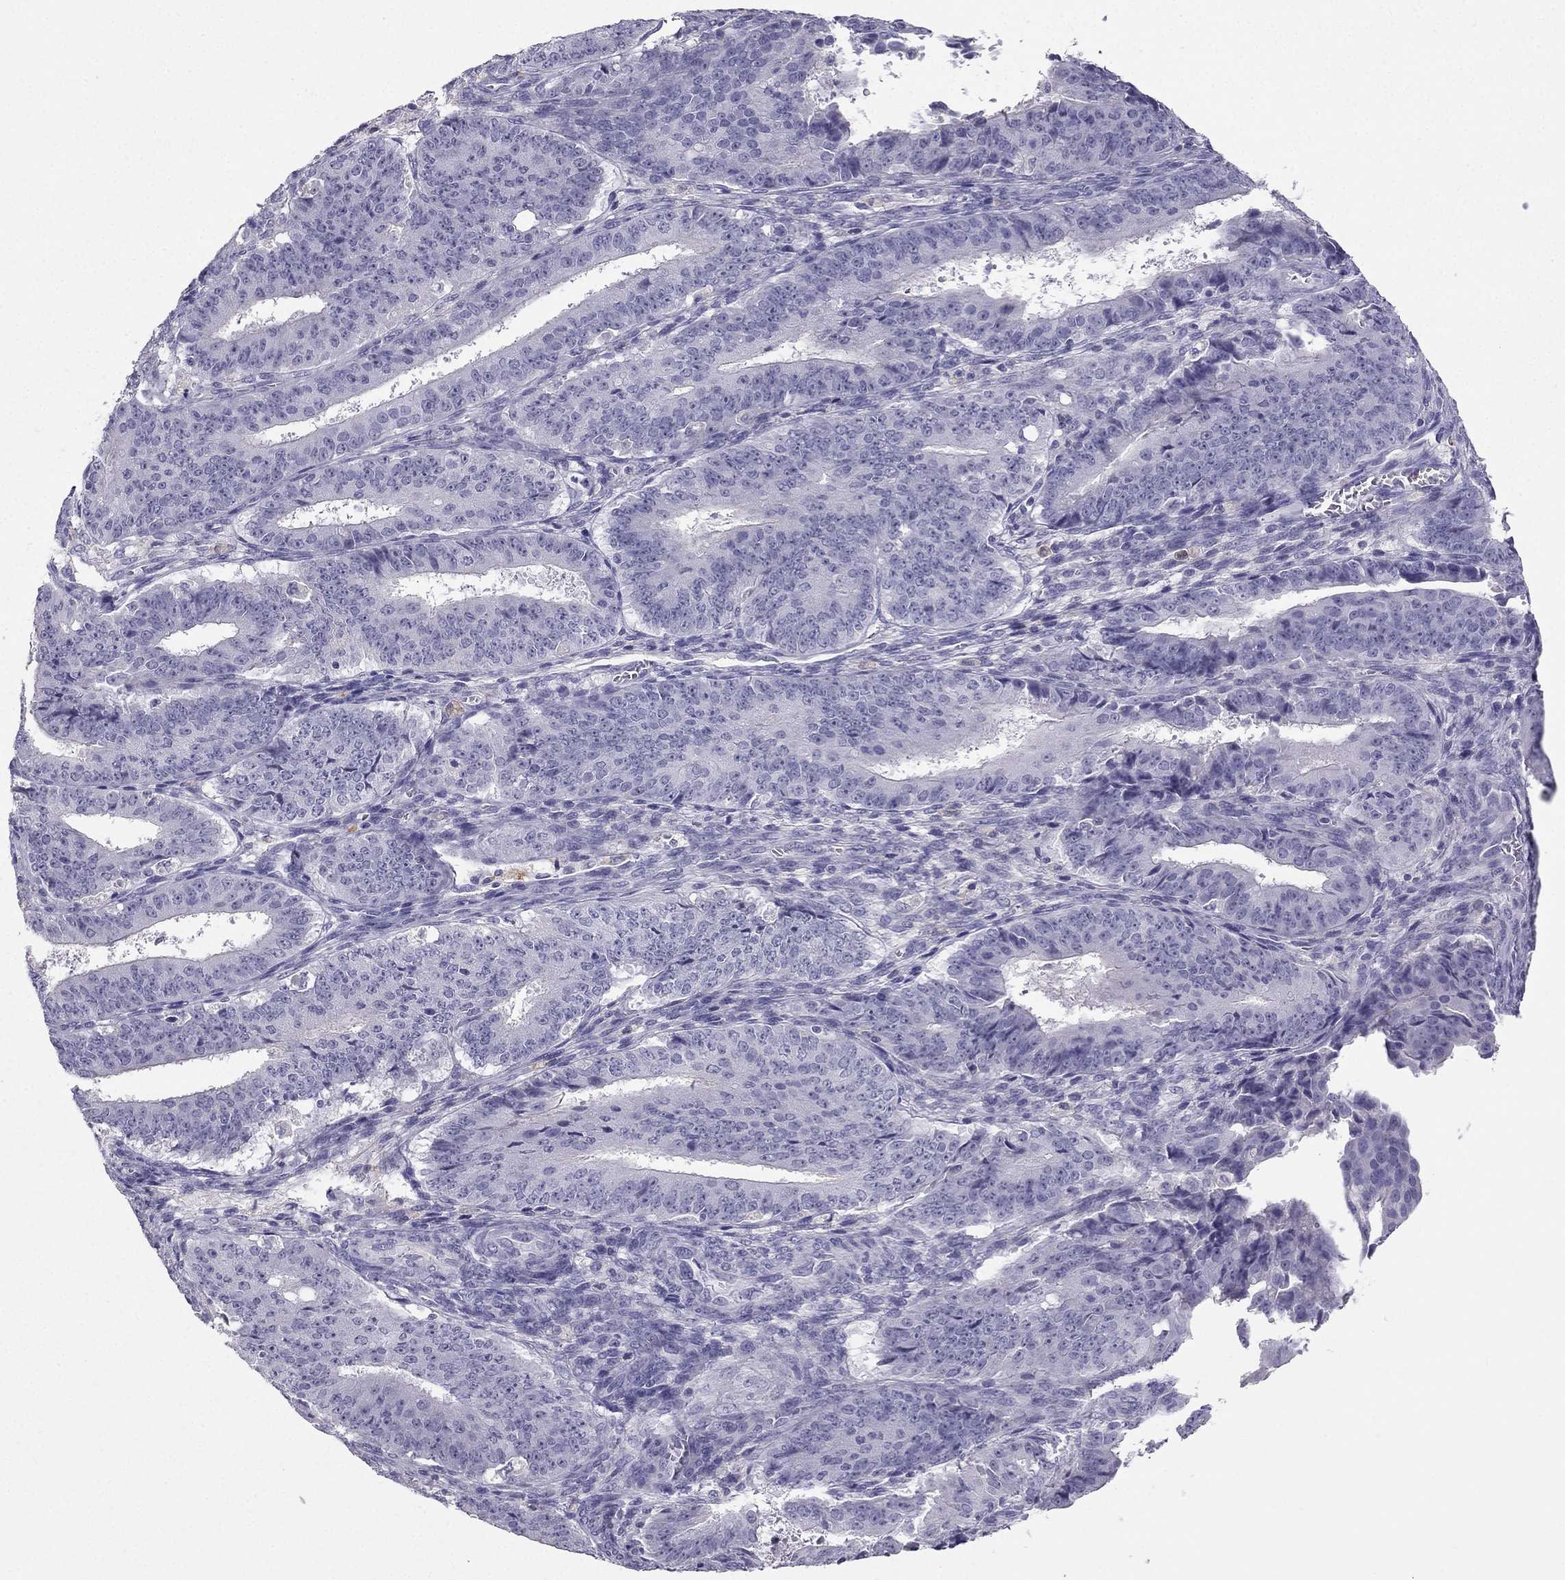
{"staining": {"intensity": "negative", "quantity": "none", "location": "none"}, "tissue": "ovarian cancer", "cell_type": "Tumor cells", "image_type": "cancer", "snomed": [{"axis": "morphology", "description": "Carcinoma, endometroid"}, {"axis": "topography", "description": "Ovary"}], "caption": "Immunohistochemical staining of human endometroid carcinoma (ovarian) shows no significant expression in tumor cells.", "gene": "LMTK3", "patient": {"sex": "female", "age": 42}}